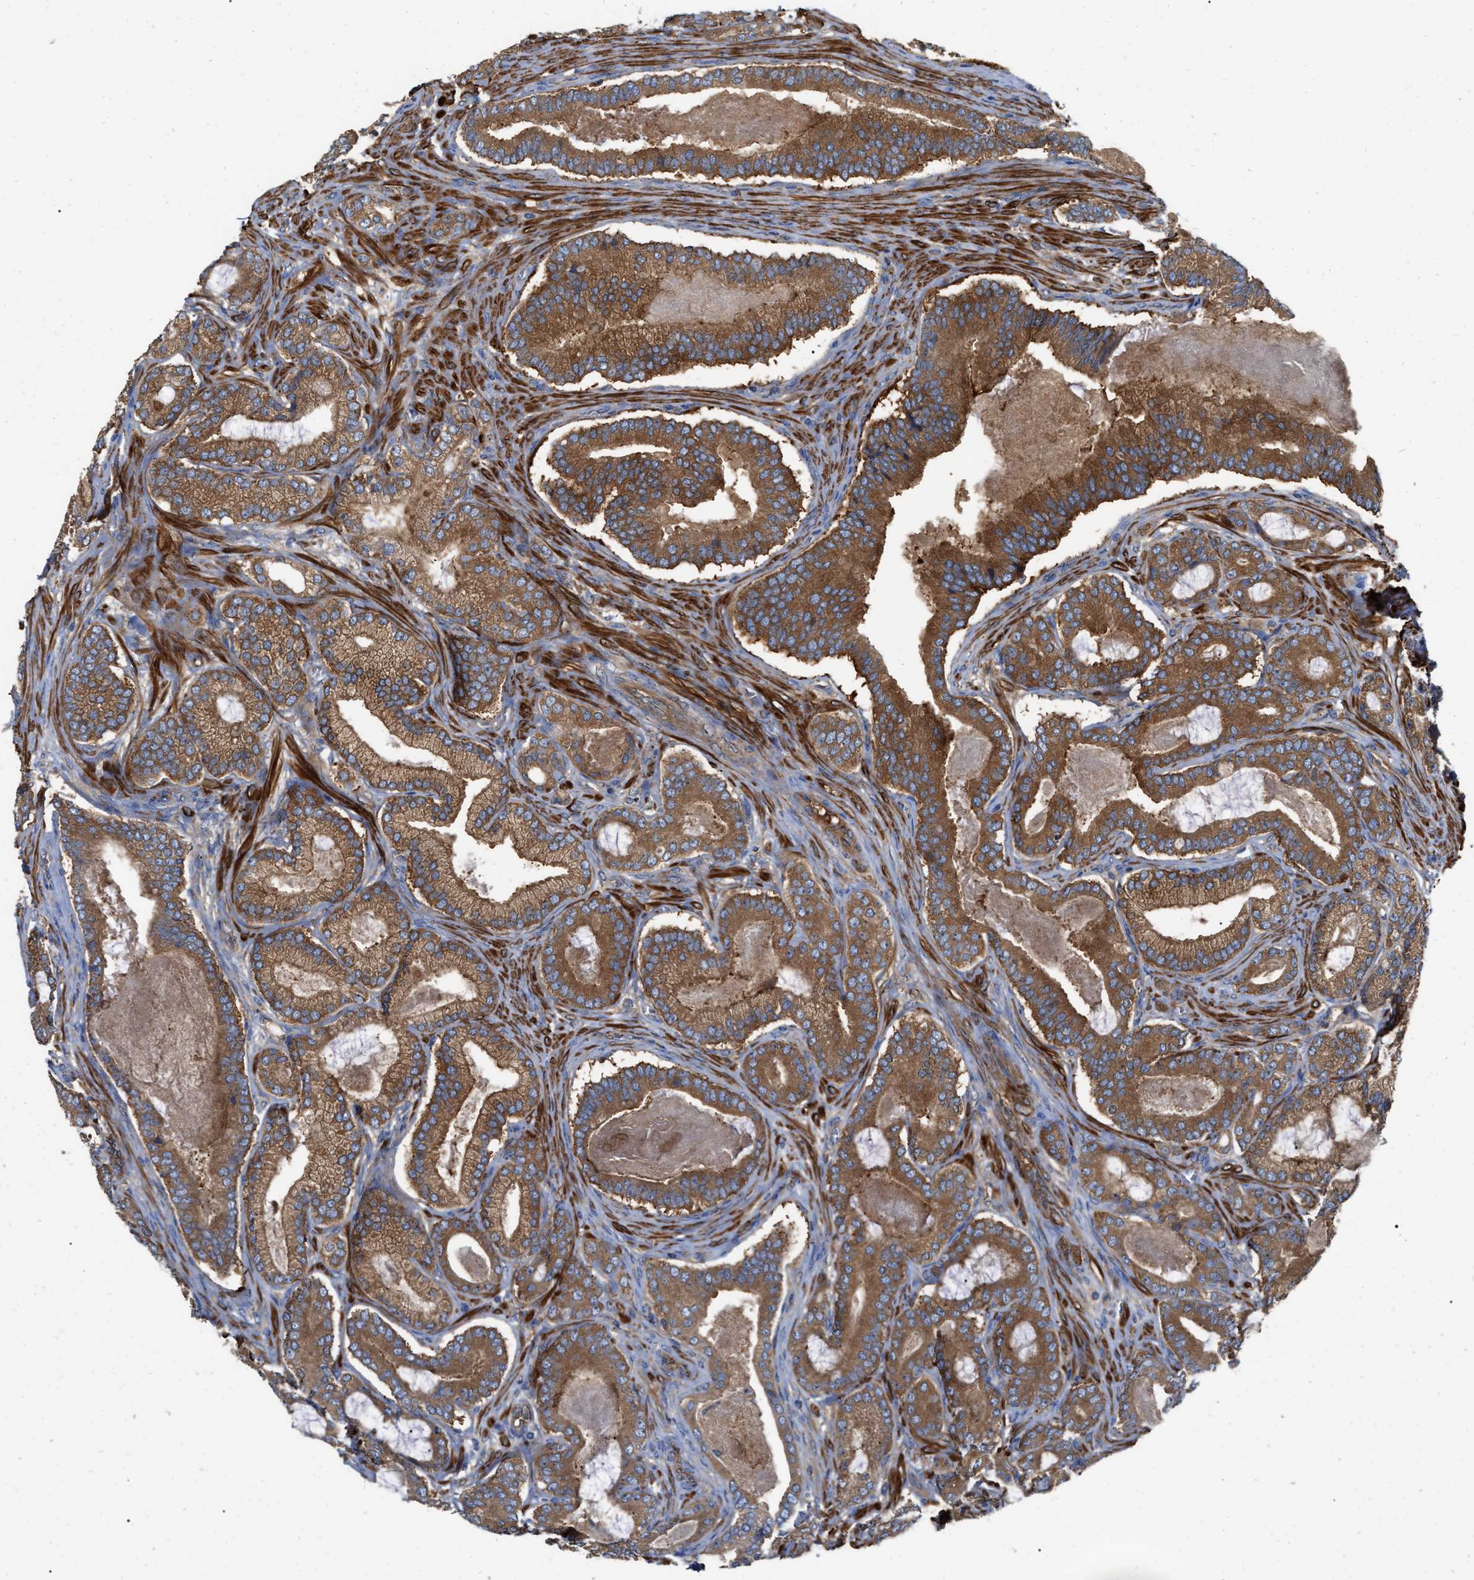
{"staining": {"intensity": "strong", "quantity": ">75%", "location": "cytoplasmic/membranous"}, "tissue": "prostate cancer", "cell_type": "Tumor cells", "image_type": "cancer", "snomed": [{"axis": "morphology", "description": "Adenocarcinoma, High grade"}, {"axis": "topography", "description": "Prostate"}], "caption": "Strong cytoplasmic/membranous positivity for a protein is identified in about >75% of tumor cells of high-grade adenocarcinoma (prostate) using IHC.", "gene": "RABEP1", "patient": {"sex": "male", "age": 60}}